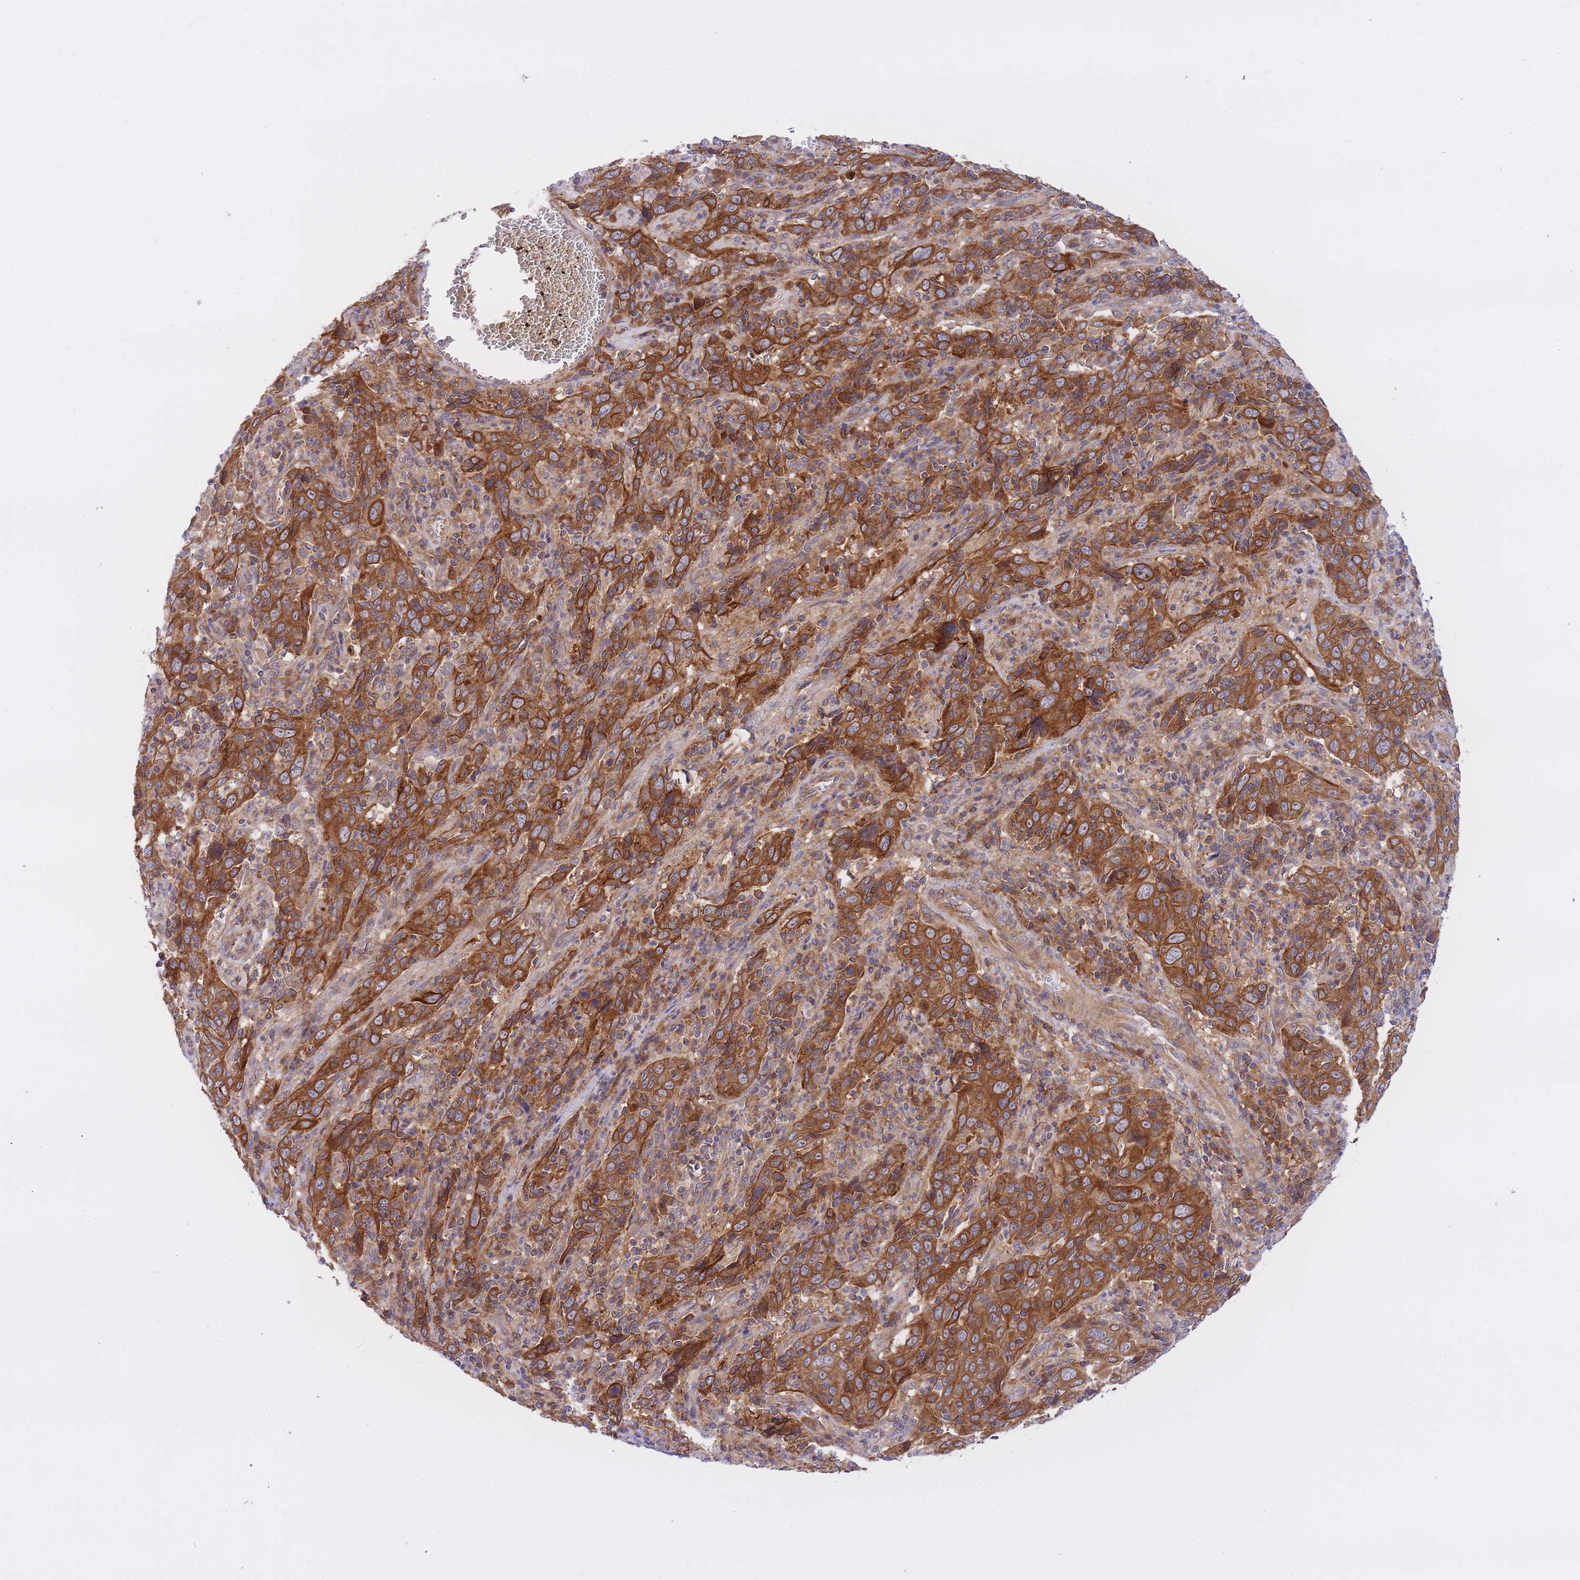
{"staining": {"intensity": "strong", "quantity": ">75%", "location": "cytoplasmic/membranous"}, "tissue": "cervical cancer", "cell_type": "Tumor cells", "image_type": "cancer", "snomed": [{"axis": "morphology", "description": "Squamous cell carcinoma, NOS"}, {"axis": "topography", "description": "Cervix"}], "caption": "Approximately >75% of tumor cells in cervical cancer demonstrate strong cytoplasmic/membranous protein expression as visualized by brown immunohistochemical staining.", "gene": "EIF2B2", "patient": {"sex": "female", "age": 46}}